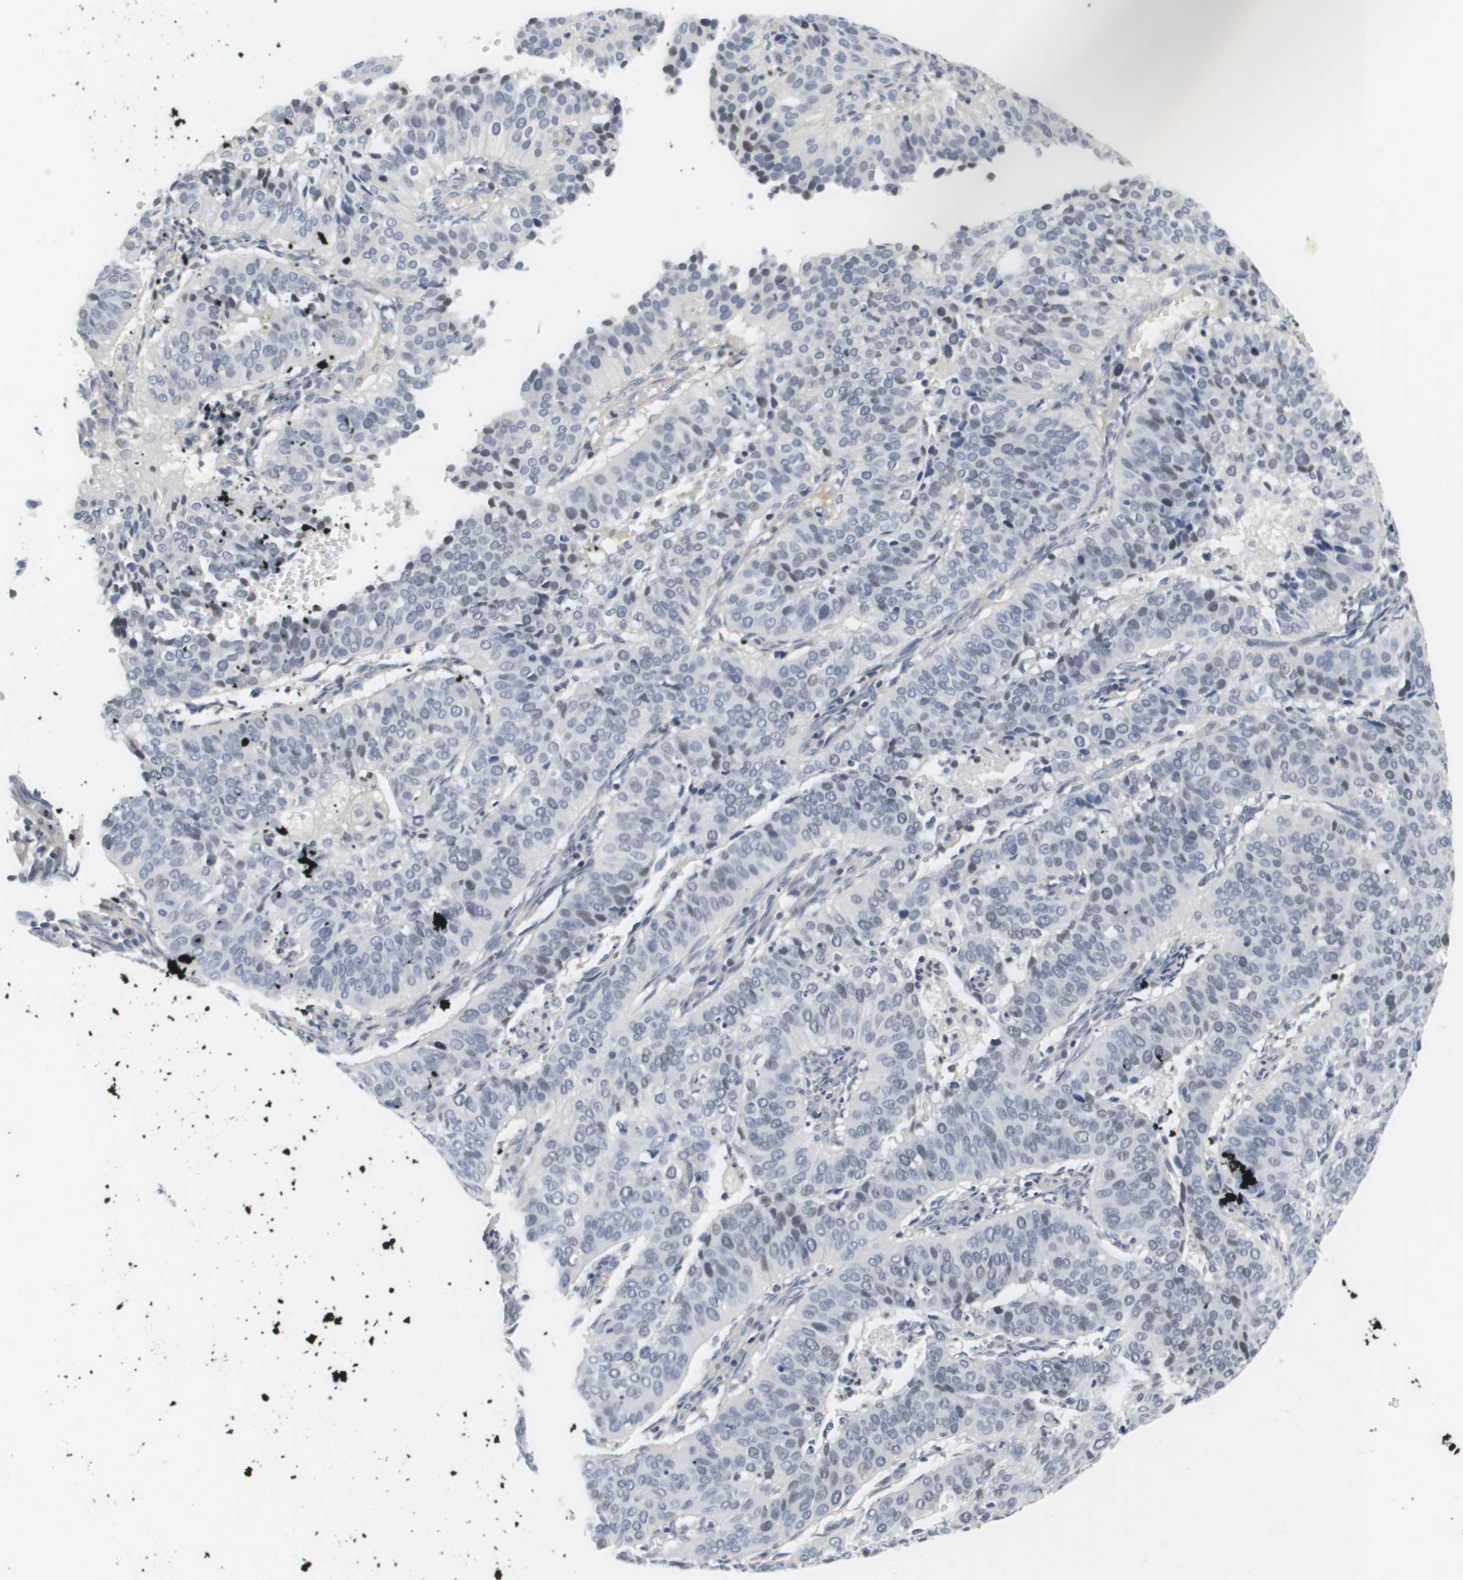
{"staining": {"intensity": "weak", "quantity": "<25%", "location": "nuclear"}, "tissue": "cervical cancer", "cell_type": "Tumor cells", "image_type": "cancer", "snomed": [{"axis": "morphology", "description": "Normal tissue, NOS"}, {"axis": "morphology", "description": "Squamous cell carcinoma, NOS"}, {"axis": "topography", "description": "Cervix"}], "caption": "Protein analysis of squamous cell carcinoma (cervical) displays no significant staining in tumor cells.", "gene": "KCNJ5", "patient": {"sex": "female", "age": 39}}